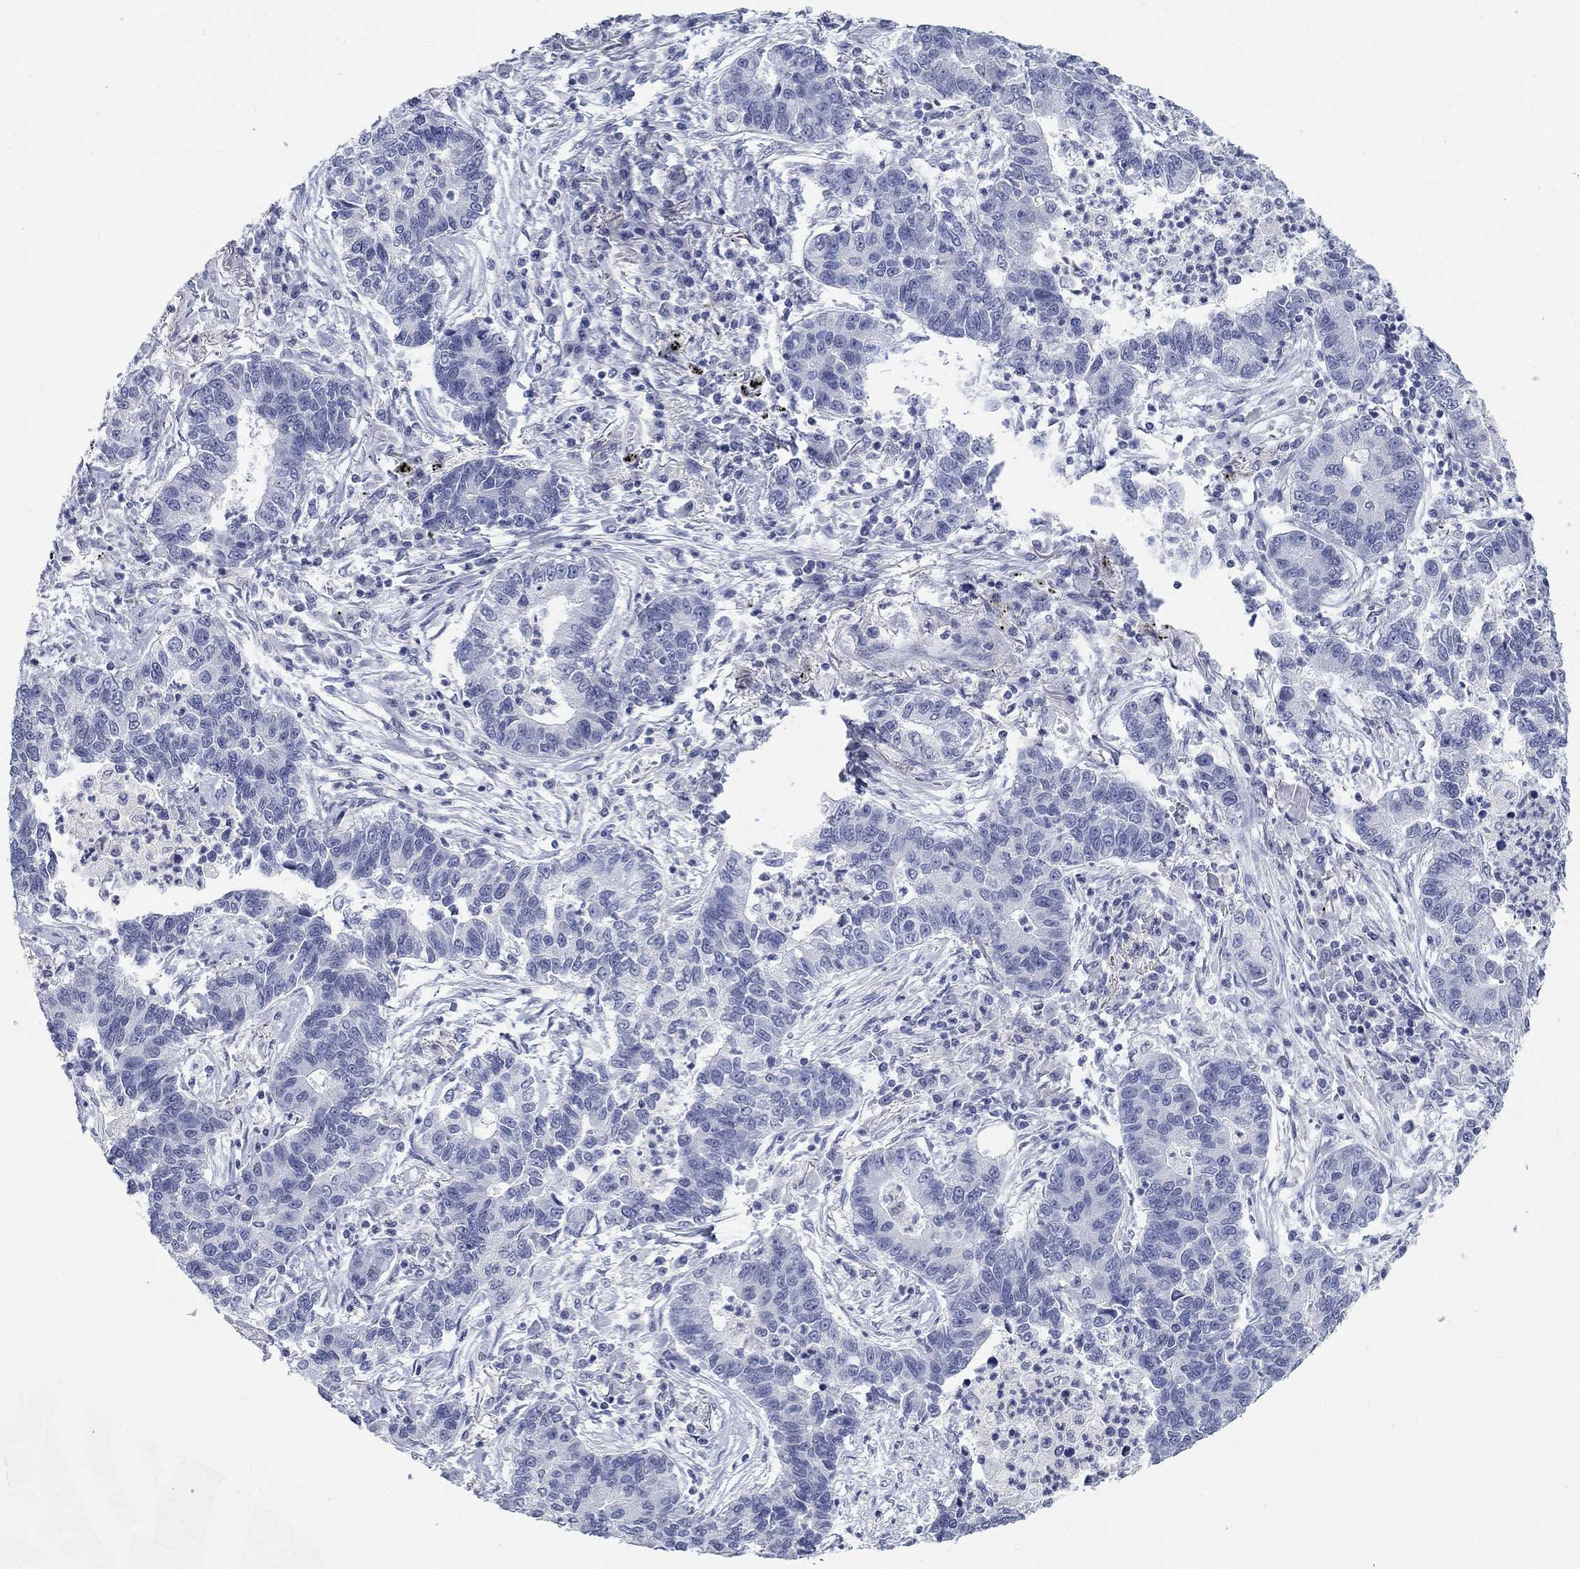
{"staining": {"intensity": "negative", "quantity": "none", "location": "none"}, "tissue": "lung cancer", "cell_type": "Tumor cells", "image_type": "cancer", "snomed": [{"axis": "morphology", "description": "Adenocarcinoma, NOS"}, {"axis": "topography", "description": "Lung"}], "caption": "Immunohistochemistry of lung adenocarcinoma exhibits no expression in tumor cells.", "gene": "ATP6V1G2", "patient": {"sex": "female", "age": 57}}